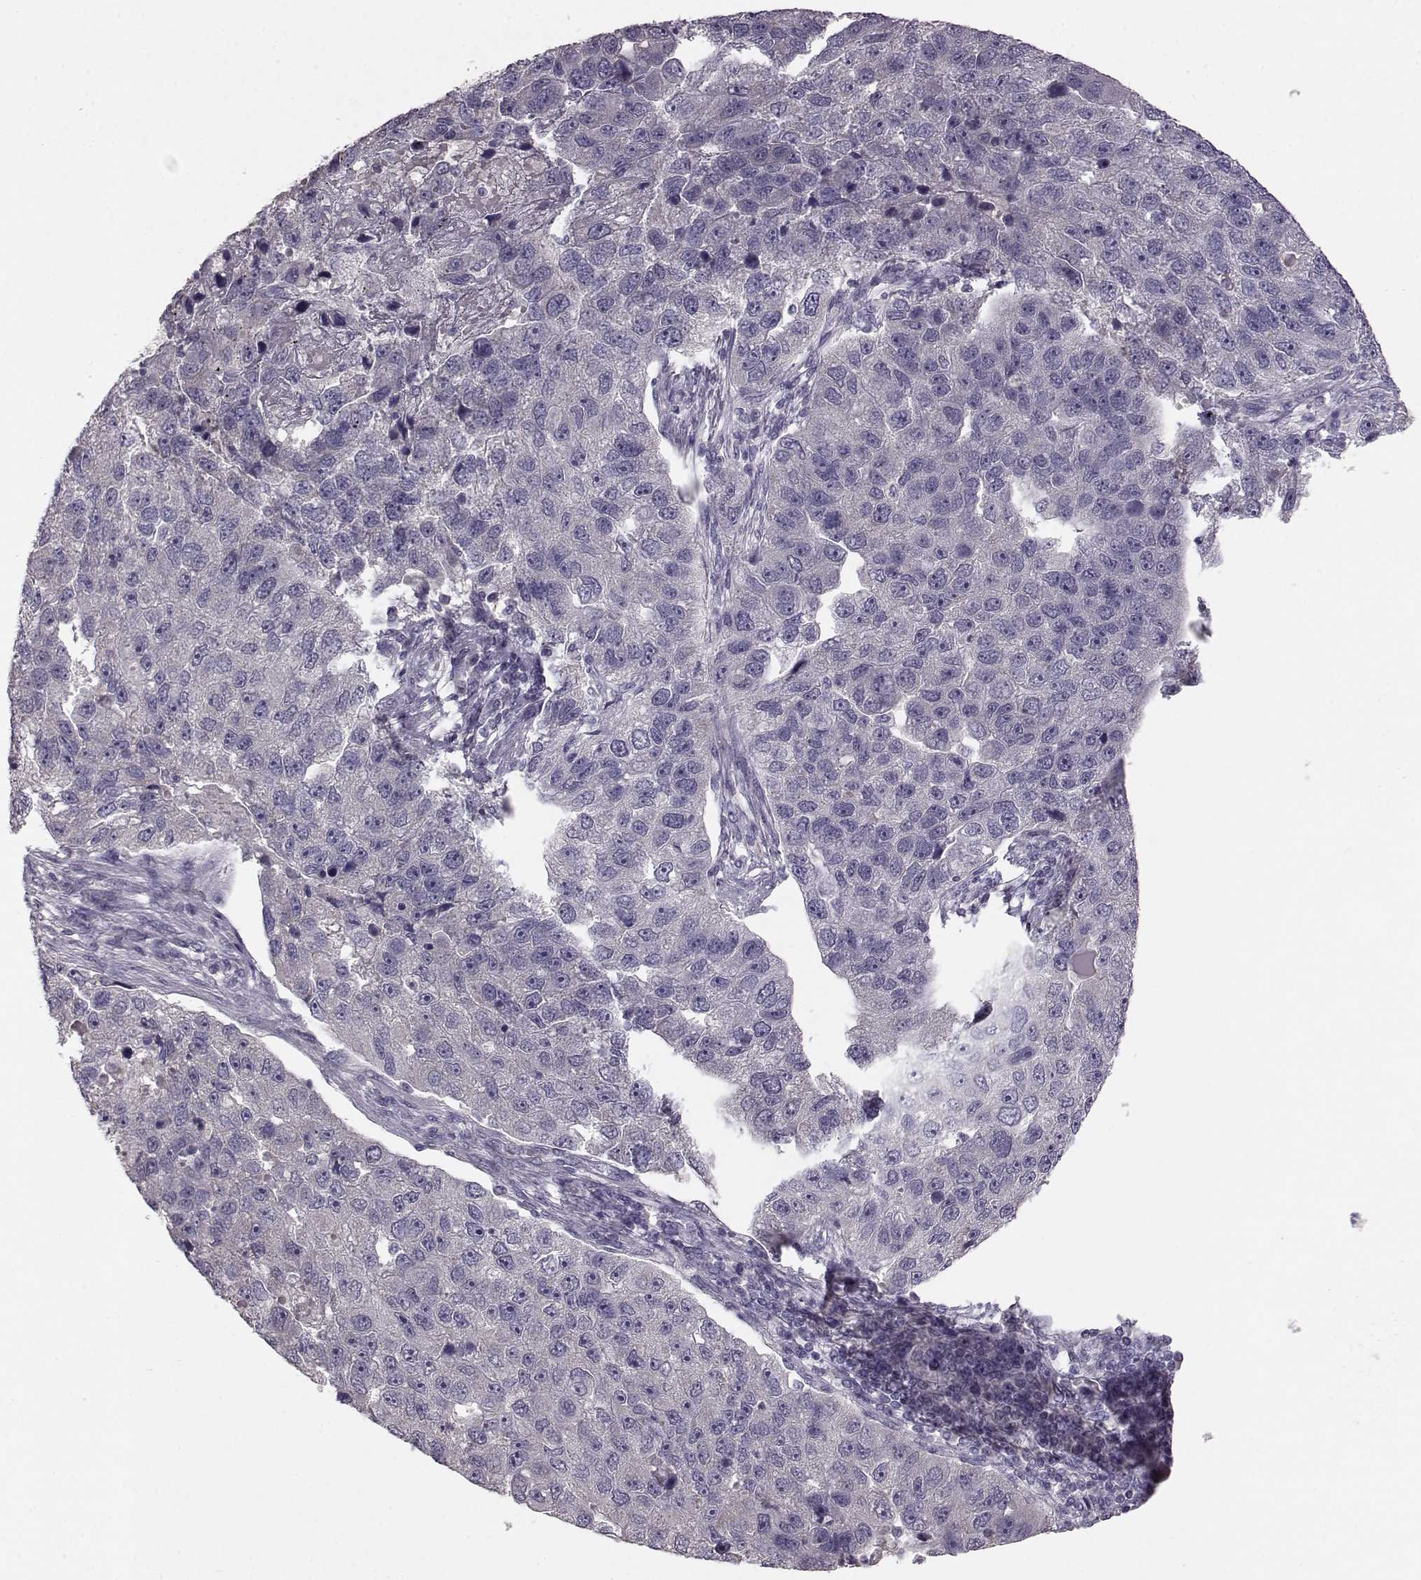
{"staining": {"intensity": "negative", "quantity": "none", "location": "none"}, "tissue": "pancreatic cancer", "cell_type": "Tumor cells", "image_type": "cancer", "snomed": [{"axis": "morphology", "description": "Adenocarcinoma, NOS"}, {"axis": "topography", "description": "Pancreas"}], "caption": "Pancreatic cancer was stained to show a protein in brown. There is no significant expression in tumor cells.", "gene": "BFSP2", "patient": {"sex": "female", "age": 61}}